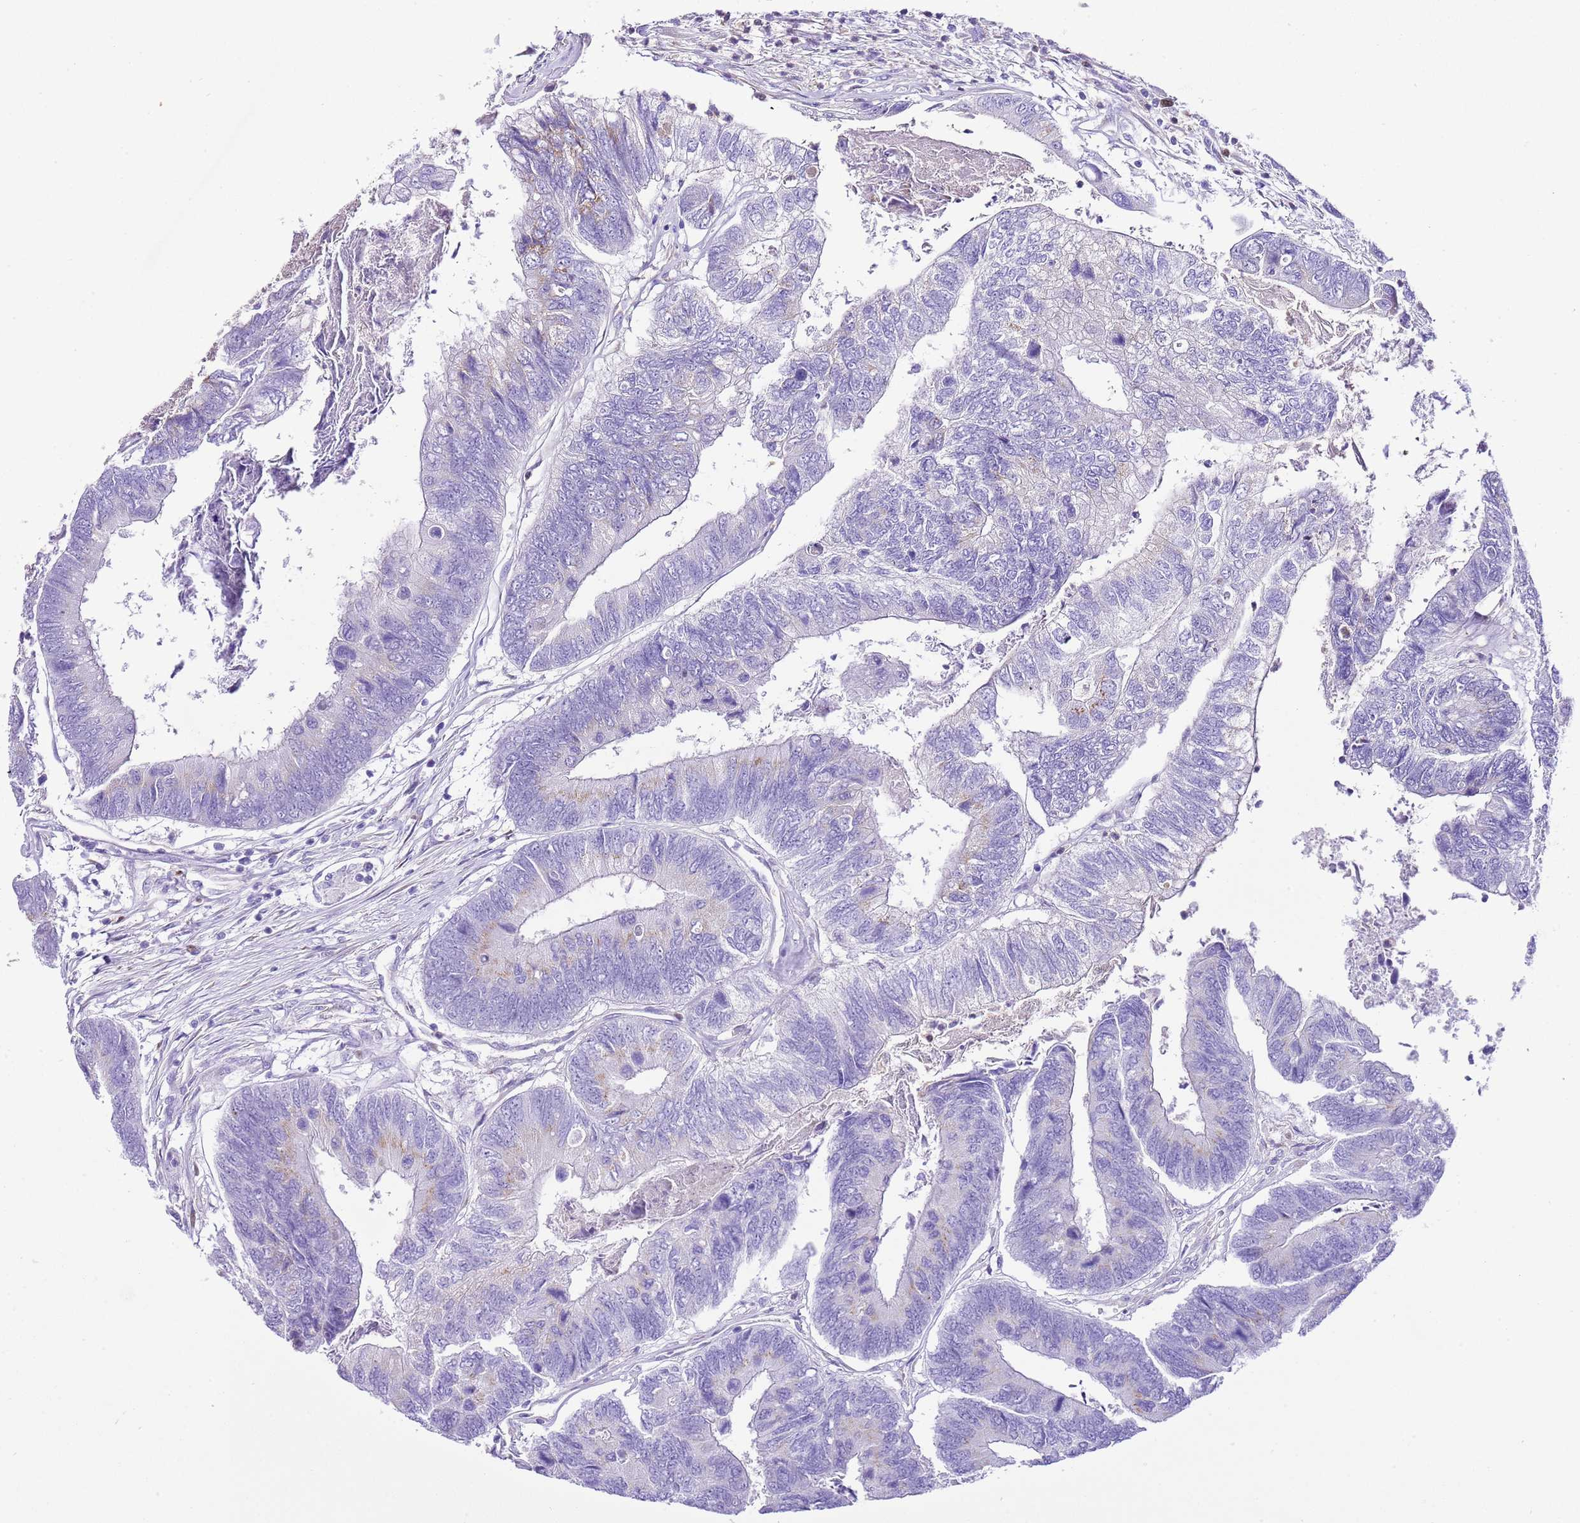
{"staining": {"intensity": "negative", "quantity": "none", "location": "none"}, "tissue": "colorectal cancer", "cell_type": "Tumor cells", "image_type": "cancer", "snomed": [{"axis": "morphology", "description": "Adenocarcinoma, NOS"}, {"axis": "topography", "description": "Colon"}], "caption": "DAB (3,3'-diaminobenzidine) immunohistochemical staining of colorectal adenocarcinoma reveals no significant expression in tumor cells. The staining was performed using DAB to visualize the protein expression in brown, while the nuclei were stained in blue with hematoxylin (Magnification: 20x).", "gene": "BHLHA15", "patient": {"sex": "female", "age": 67}}